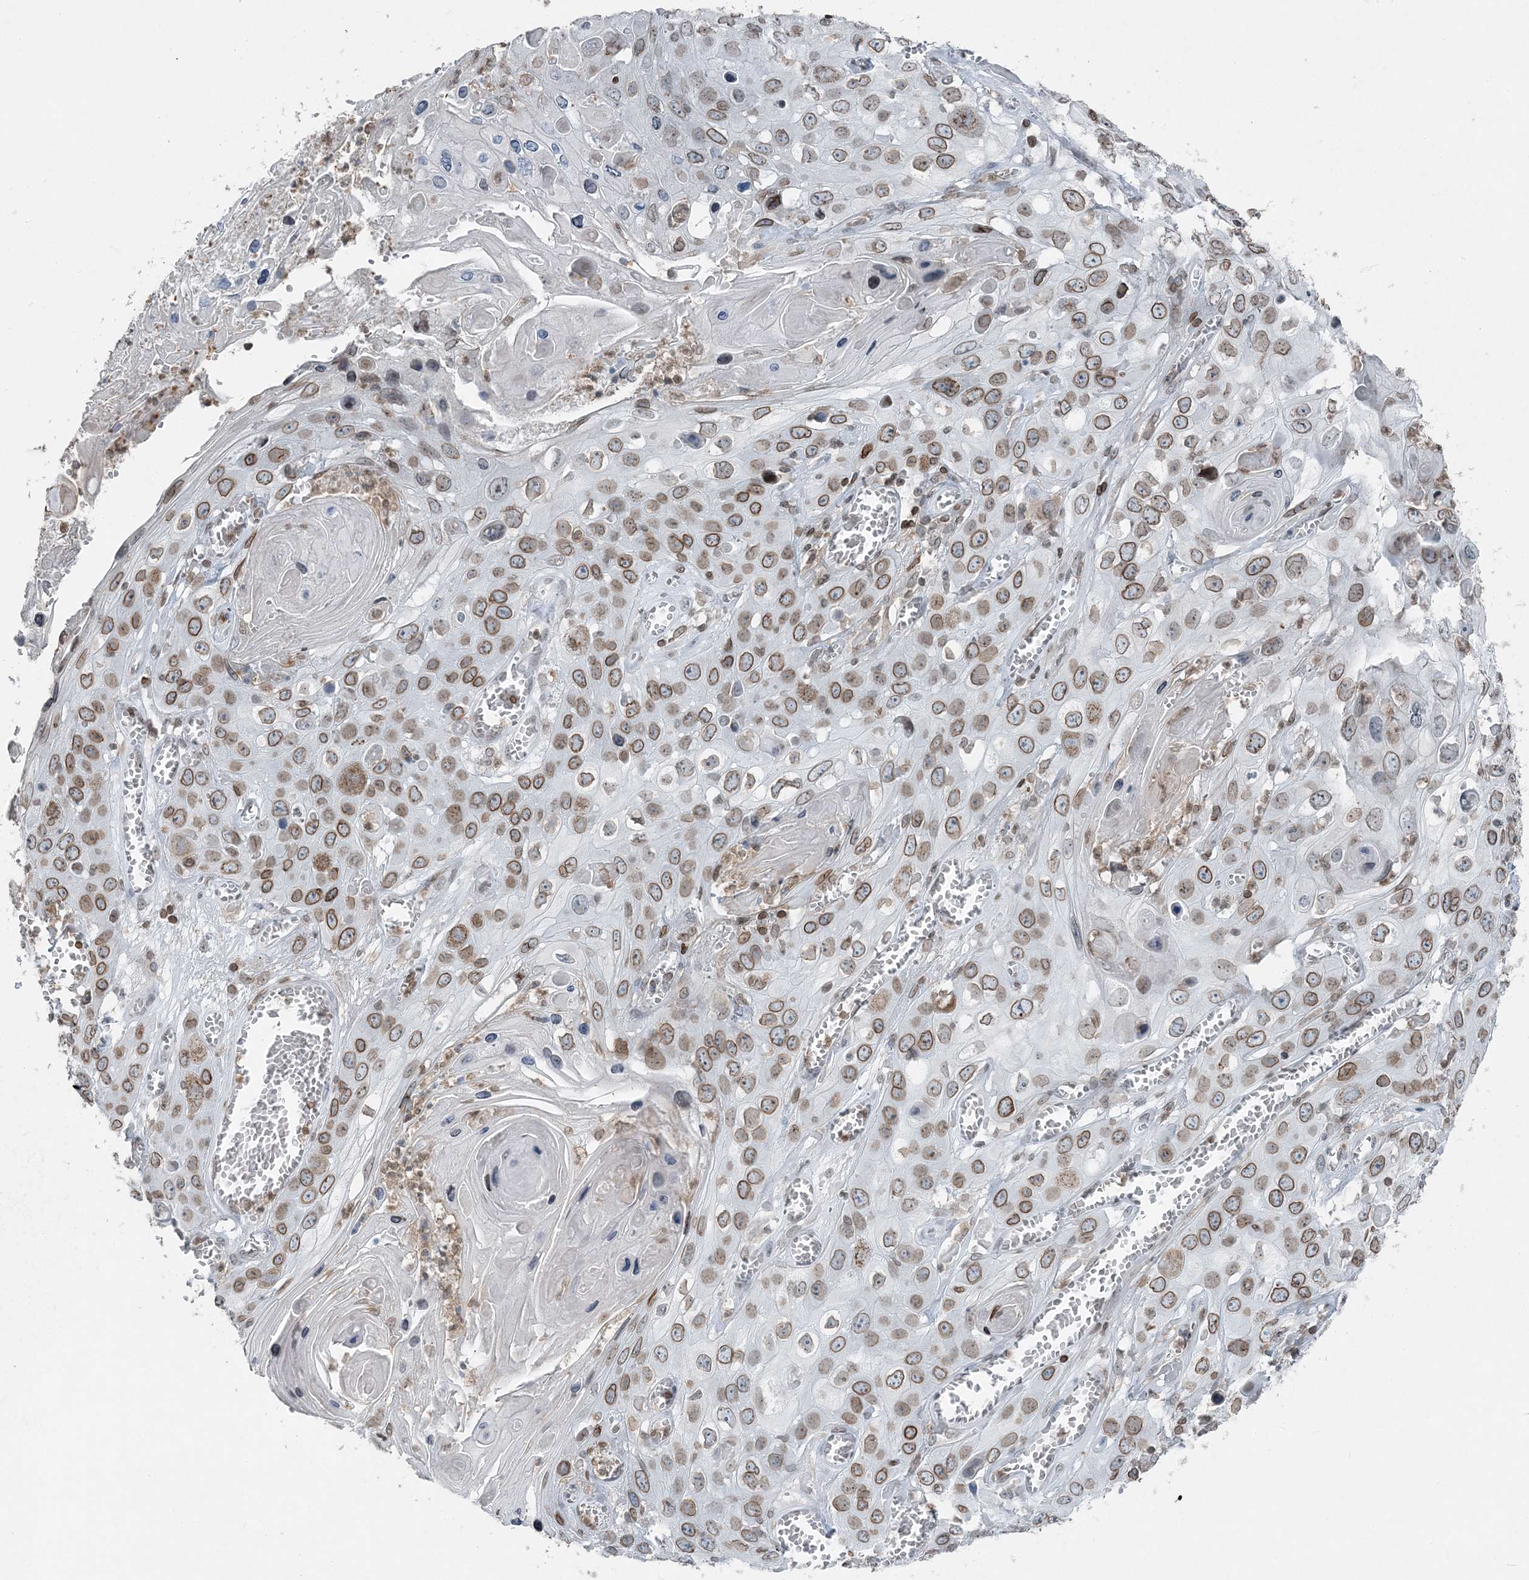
{"staining": {"intensity": "moderate", "quantity": "25%-75%", "location": "cytoplasmic/membranous,nuclear"}, "tissue": "skin cancer", "cell_type": "Tumor cells", "image_type": "cancer", "snomed": [{"axis": "morphology", "description": "Squamous cell carcinoma, NOS"}, {"axis": "topography", "description": "Skin"}], "caption": "There is medium levels of moderate cytoplasmic/membranous and nuclear positivity in tumor cells of skin squamous cell carcinoma, as demonstrated by immunohistochemical staining (brown color).", "gene": "GJD4", "patient": {"sex": "male", "age": 55}}